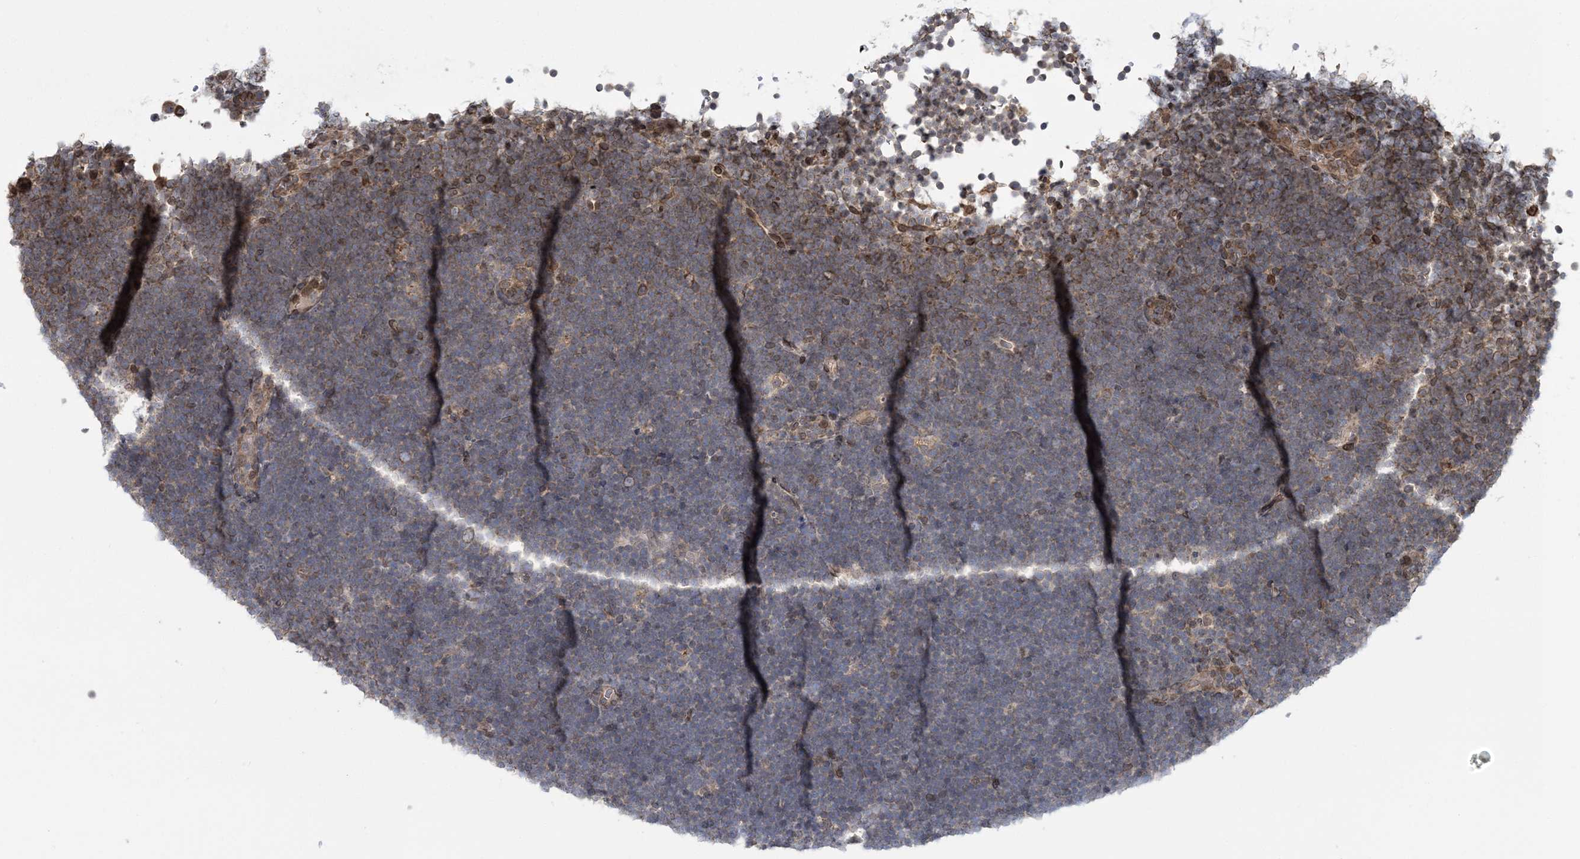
{"staining": {"intensity": "negative", "quantity": "none", "location": "none"}, "tissue": "lymphoma", "cell_type": "Tumor cells", "image_type": "cancer", "snomed": [{"axis": "morphology", "description": "Malignant lymphoma, non-Hodgkin's type, High grade"}, {"axis": "topography", "description": "Lymph node"}], "caption": "DAB (3,3'-diaminobenzidine) immunohistochemical staining of human high-grade malignant lymphoma, non-Hodgkin's type exhibits no significant staining in tumor cells.", "gene": "DNAJC27", "patient": {"sex": "male", "age": 13}}